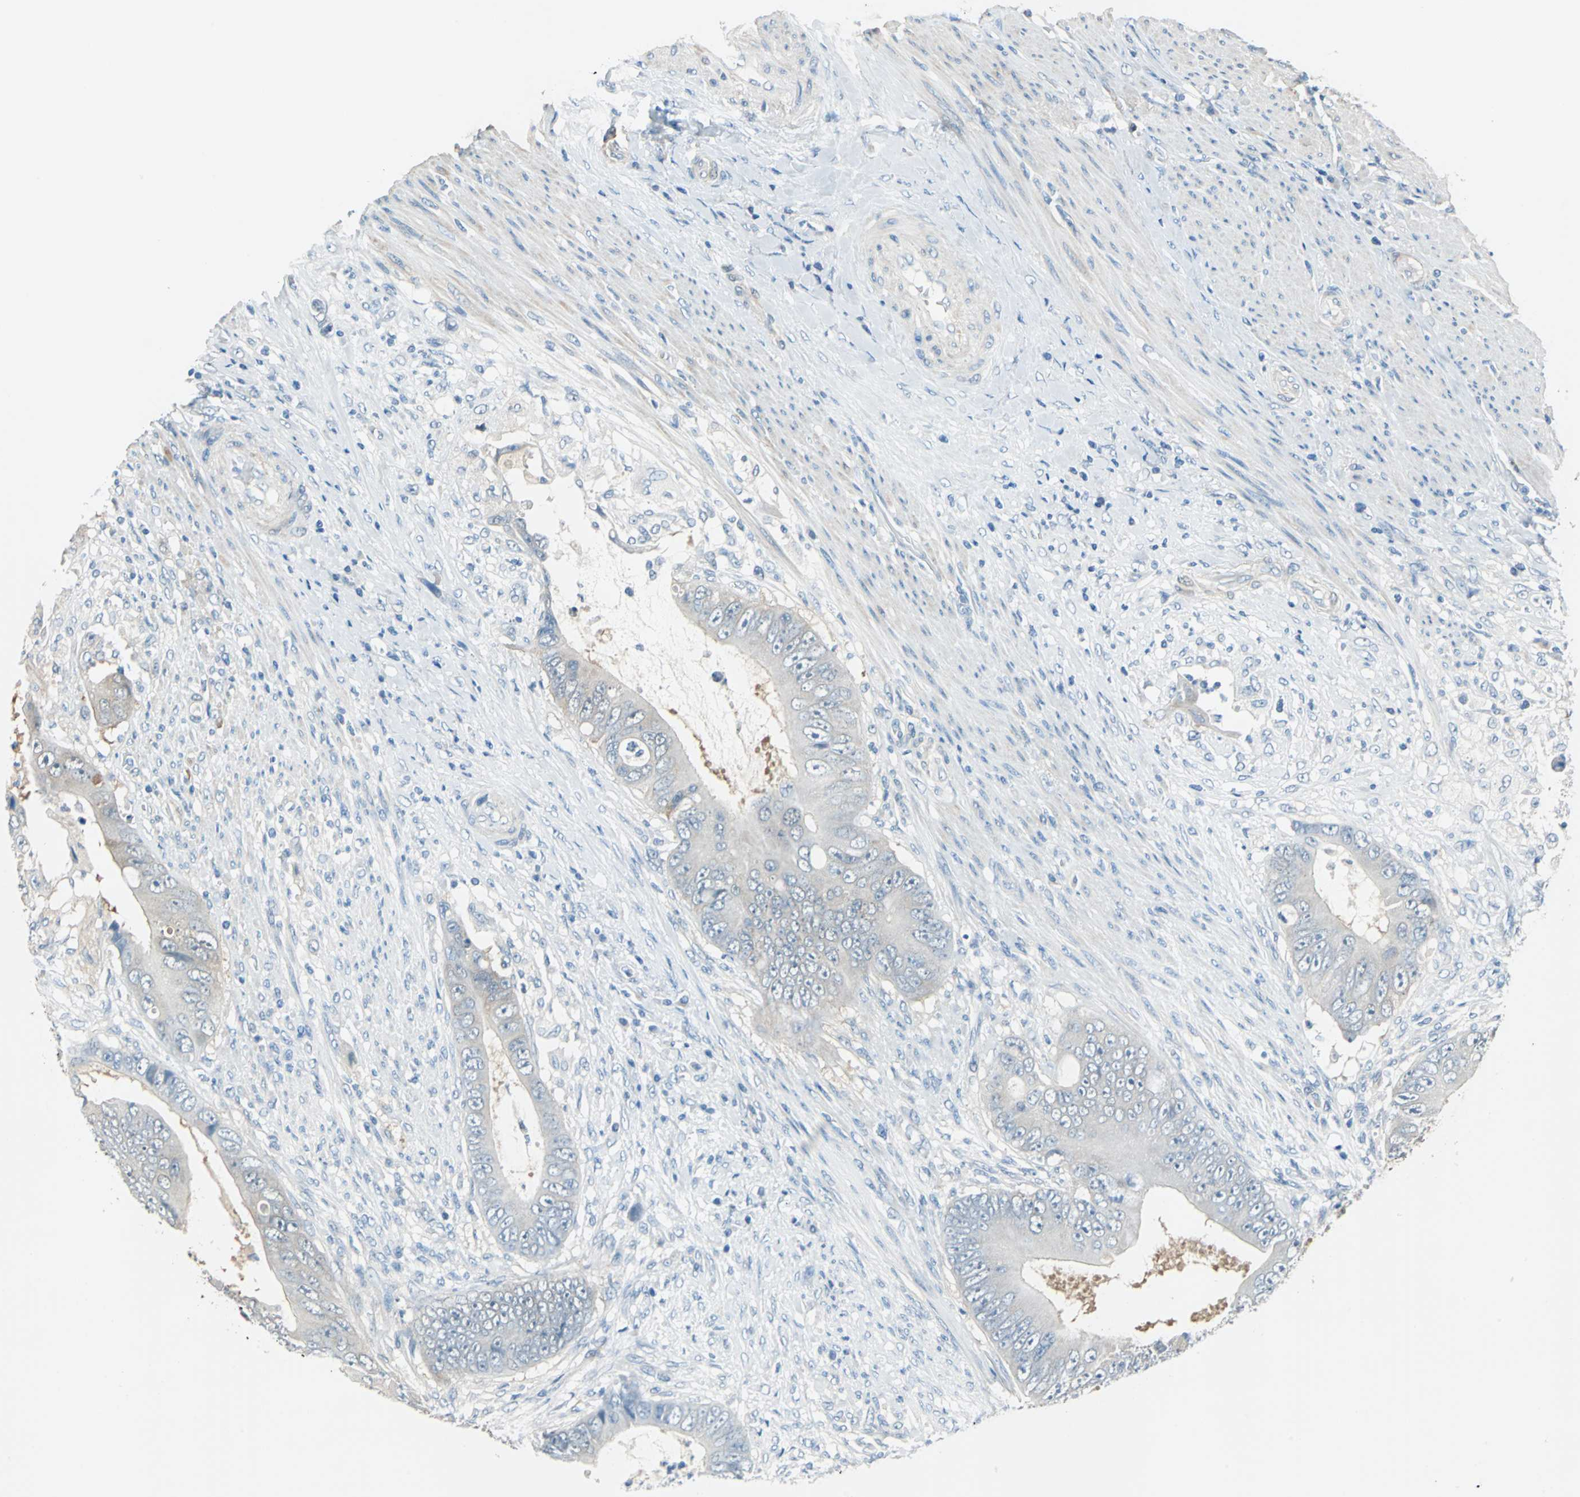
{"staining": {"intensity": "weak", "quantity": "<25%", "location": "cytoplasmic/membranous"}, "tissue": "colorectal cancer", "cell_type": "Tumor cells", "image_type": "cancer", "snomed": [{"axis": "morphology", "description": "Adenocarcinoma, NOS"}, {"axis": "topography", "description": "Rectum"}], "caption": "Immunohistochemical staining of human colorectal adenocarcinoma demonstrates no significant positivity in tumor cells.", "gene": "FKBP4", "patient": {"sex": "female", "age": 77}}